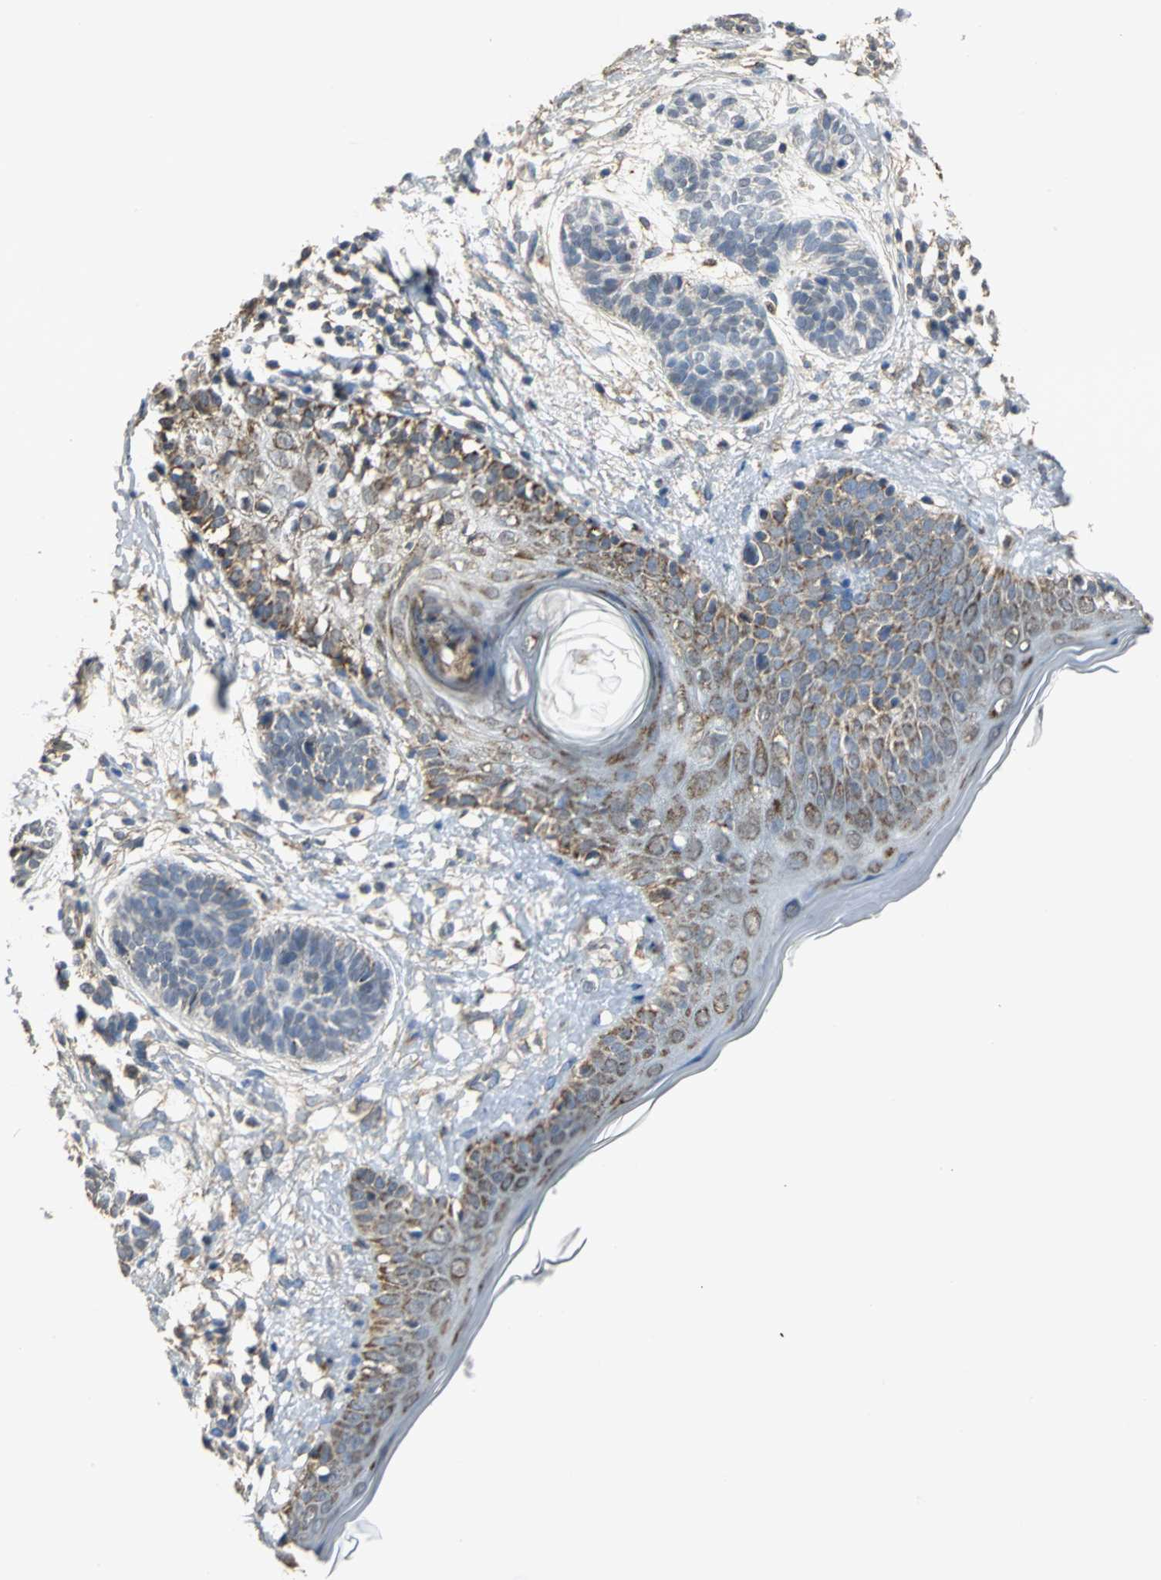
{"staining": {"intensity": "weak", "quantity": "<25%", "location": "cytoplasmic/membranous"}, "tissue": "skin cancer", "cell_type": "Tumor cells", "image_type": "cancer", "snomed": [{"axis": "morphology", "description": "Normal tissue, NOS"}, {"axis": "morphology", "description": "Basal cell carcinoma"}, {"axis": "topography", "description": "Skin"}], "caption": "Immunohistochemistry (IHC) of human skin basal cell carcinoma reveals no positivity in tumor cells.", "gene": "NDUFB5", "patient": {"sex": "male", "age": 63}}